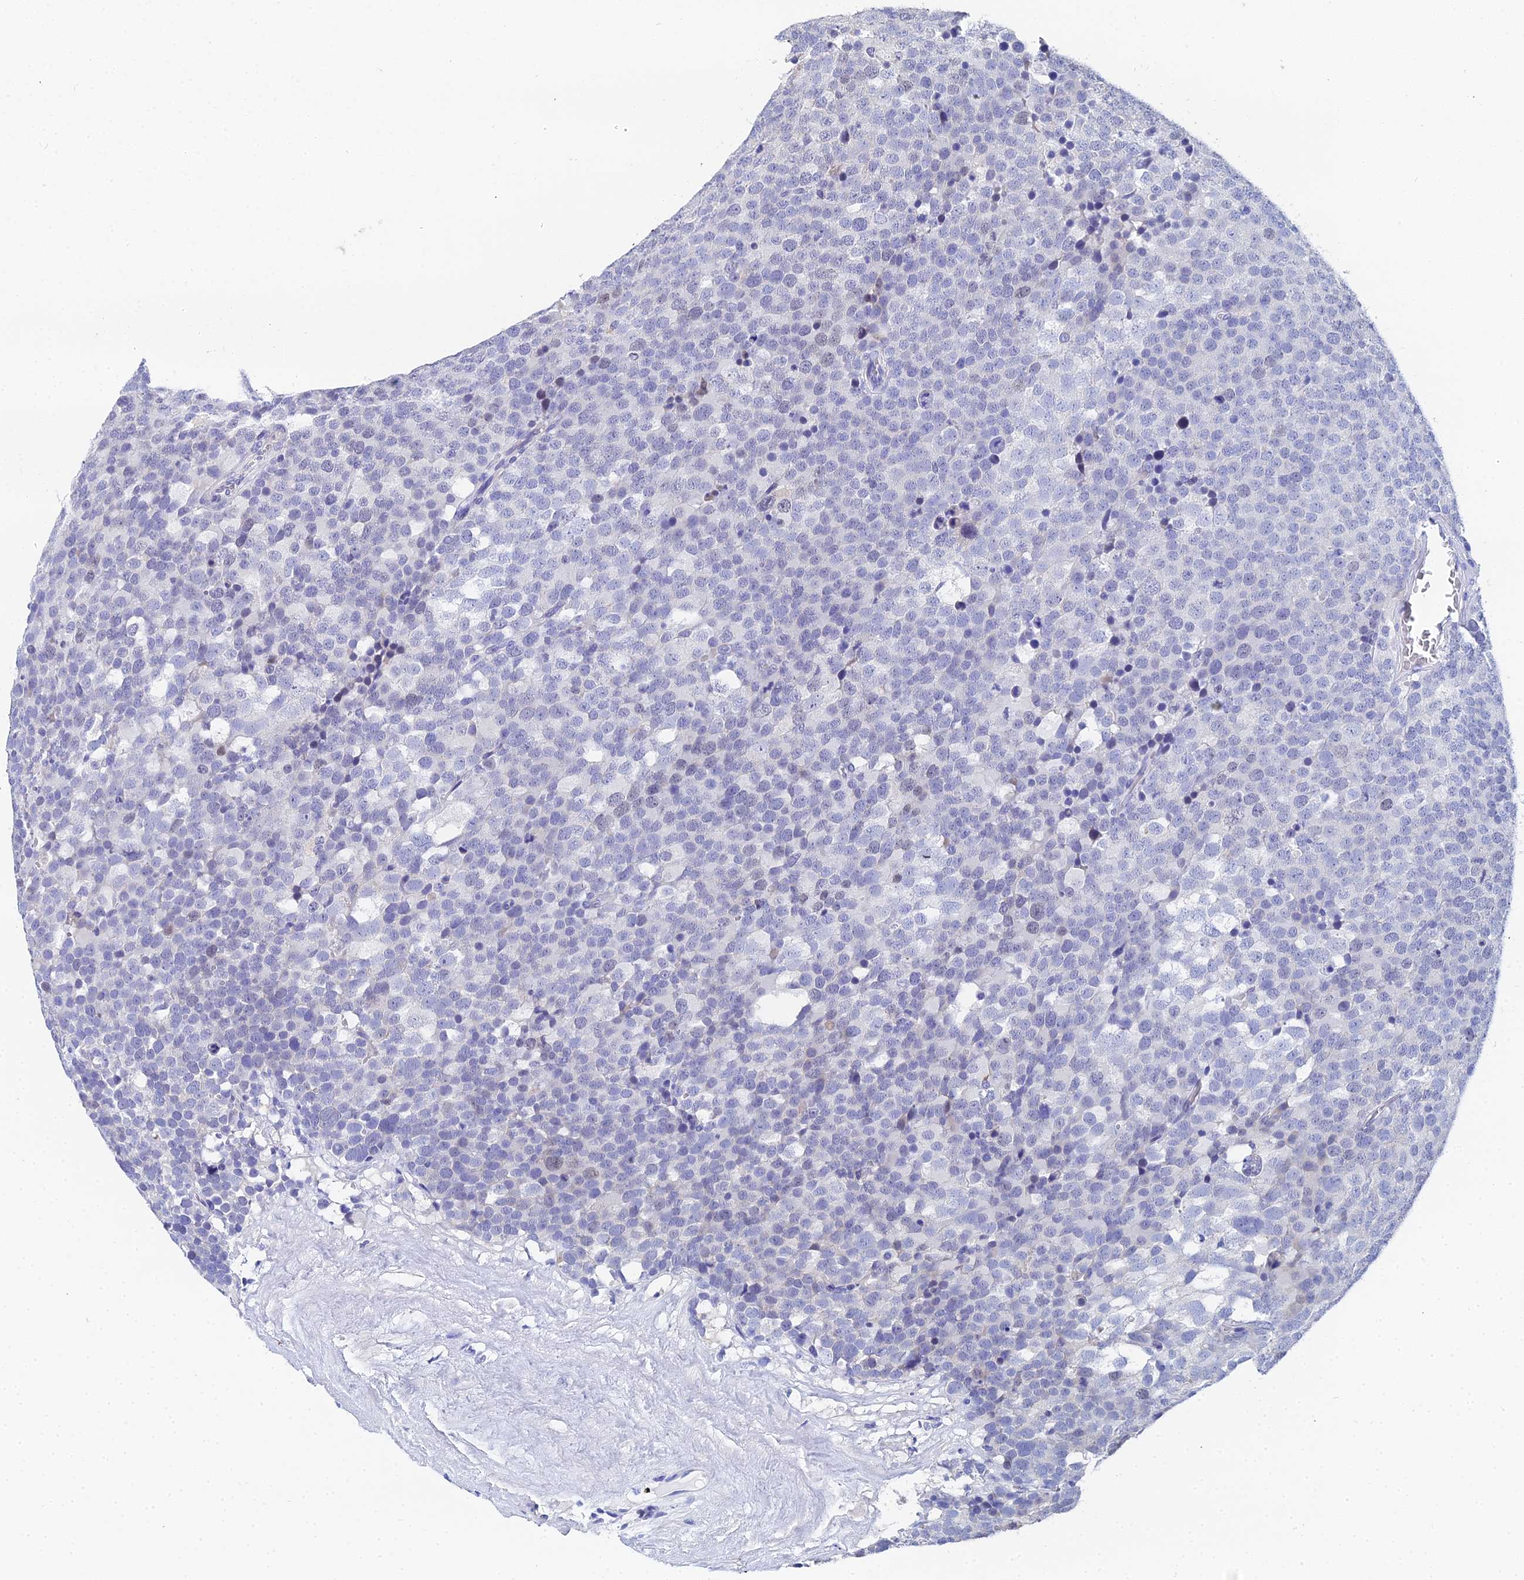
{"staining": {"intensity": "negative", "quantity": "none", "location": "none"}, "tissue": "testis cancer", "cell_type": "Tumor cells", "image_type": "cancer", "snomed": [{"axis": "morphology", "description": "Seminoma, NOS"}, {"axis": "topography", "description": "Testis"}], "caption": "Micrograph shows no significant protein positivity in tumor cells of seminoma (testis).", "gene": "OCM", "patient": {"sex": "male", "age": 71}}